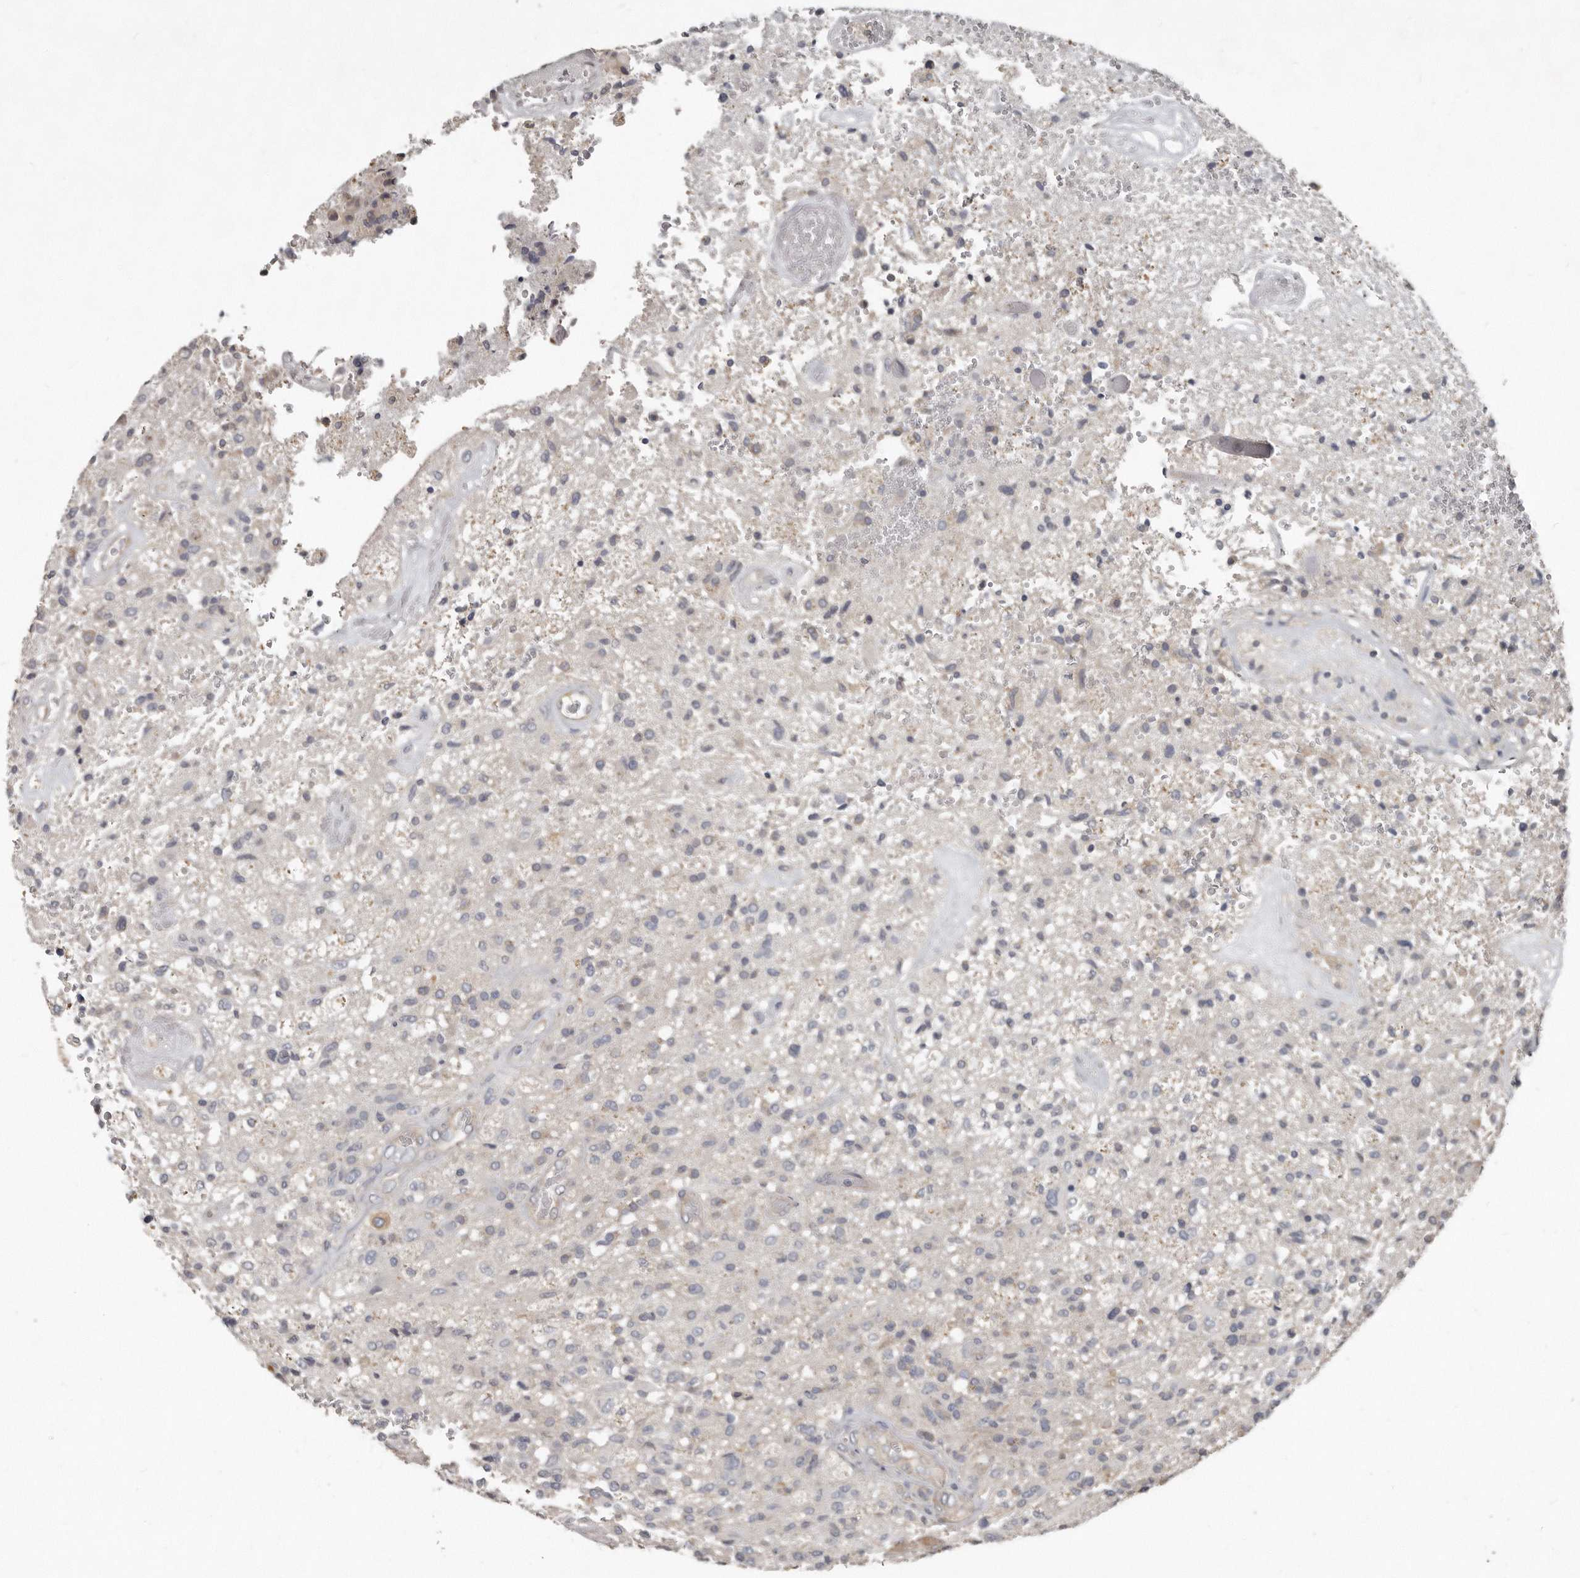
{"staining": {"intensity": "negative", "quantity": "none", "location": "none"}, "tissue": "glioma", "cell_type": "Tumor cells", "image_type": "cancer", "snomed": [{"axis": "morphology", "description": "Glioma, malignant, High grade"}, {"axis": "topography", "description": "Brain"}], "caption": "A high-resolution photomicrograph shows immunohistochemistry (IHC) staining of malignant glioma (high-grade), which displays no significant positivity in tumor cells. (DAB immunohistochemistry with hematoxylin counter stain).", "gene": "AKNAD1", "patient": {"sex": "male", "age": 72}}